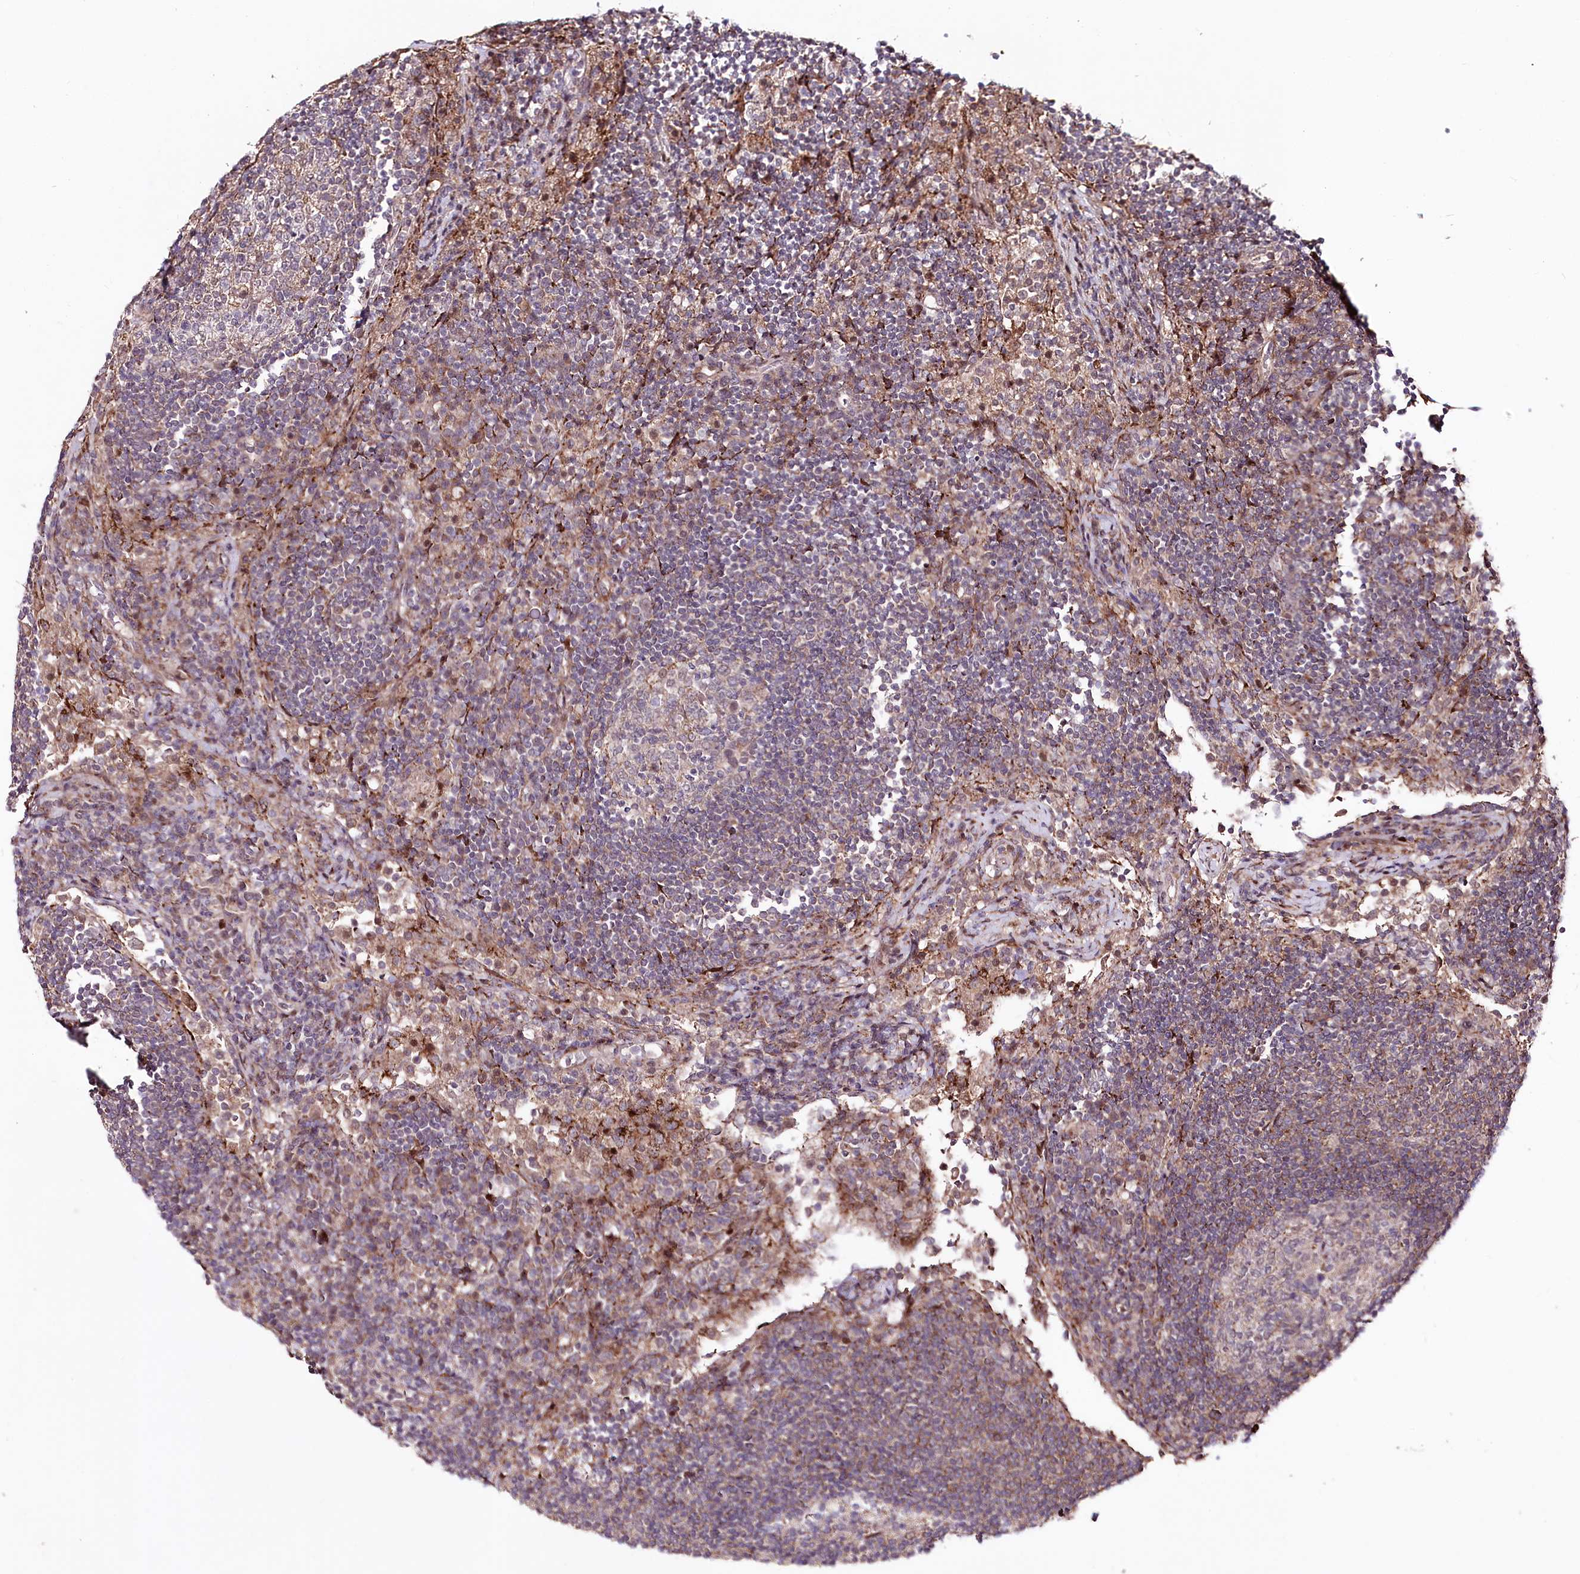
{"staining": {"intensity": "weak", "quantity": "<25%", "location": "cytoplasmic/membranous"}, "tissue": "lymph node", "cell_type": "Germinal center cells", "image_type": "normal", "snomed": [{"axis": "morphology", "description": "Normal tissue, NOS"}, {"axis": "topography", "description": "Lymph node"}], "caption": "The histopathology image demonstrates no staining of germinal center cells in normal lymph node.", "gene": "PHLDB1", "patient": {"sex": "female", "age": 53}}